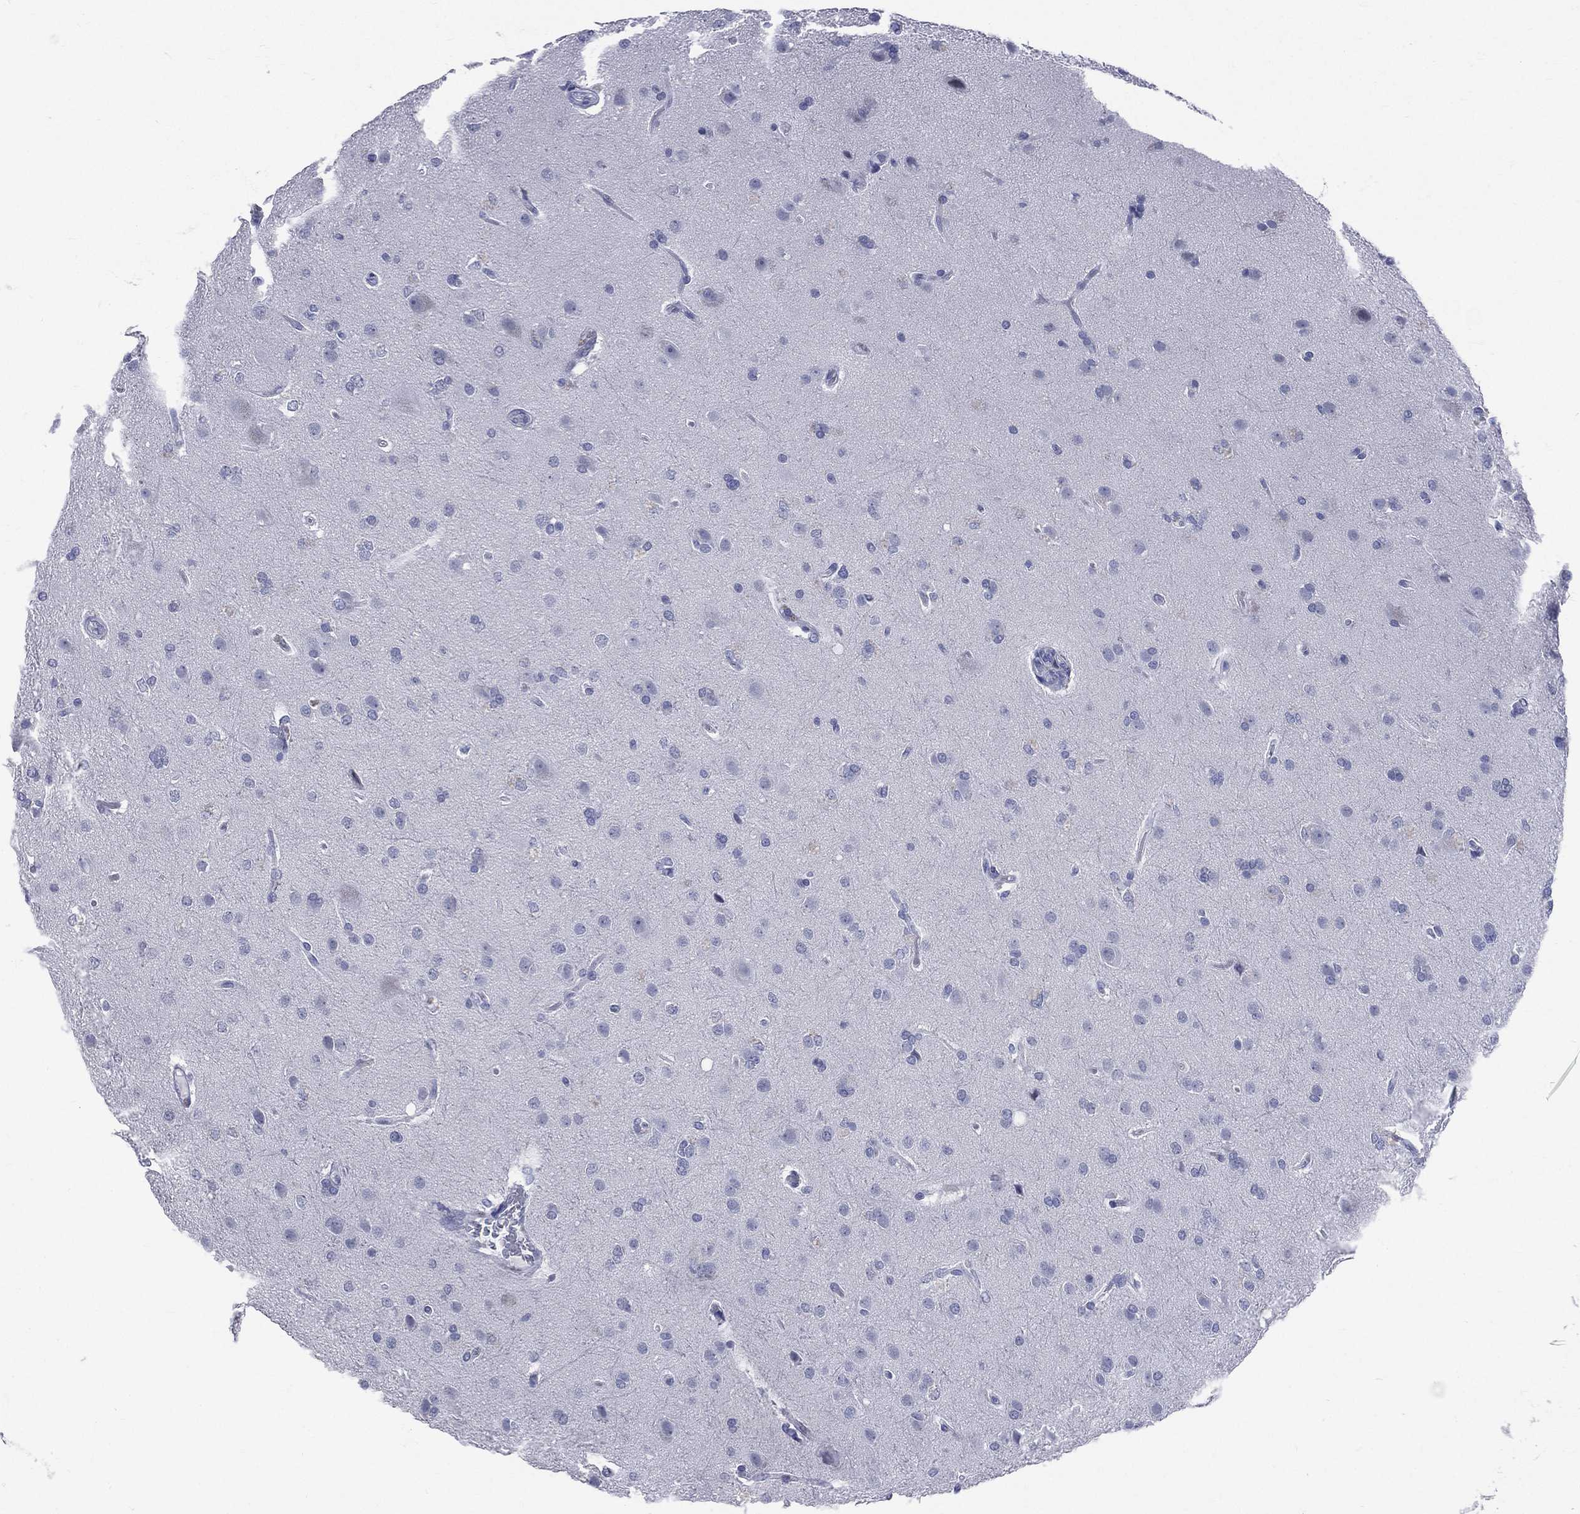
{"staining": {"intensity": "negative", "quantity": "none", "location": "none"}, "tissue": "glioma", "cell_type": "Tumor cells", "image_type": "cancer", "snomed": [{"axis": "morphology", "description": "Glioma, malignant, High grade"}, {"axis": "topography", "description": "Brain"}], "caption": "Tumor cells are negative for protein expression in human glioma.", "gene": "MLLT10", "patient": {"sex": "male", "age": 68}}